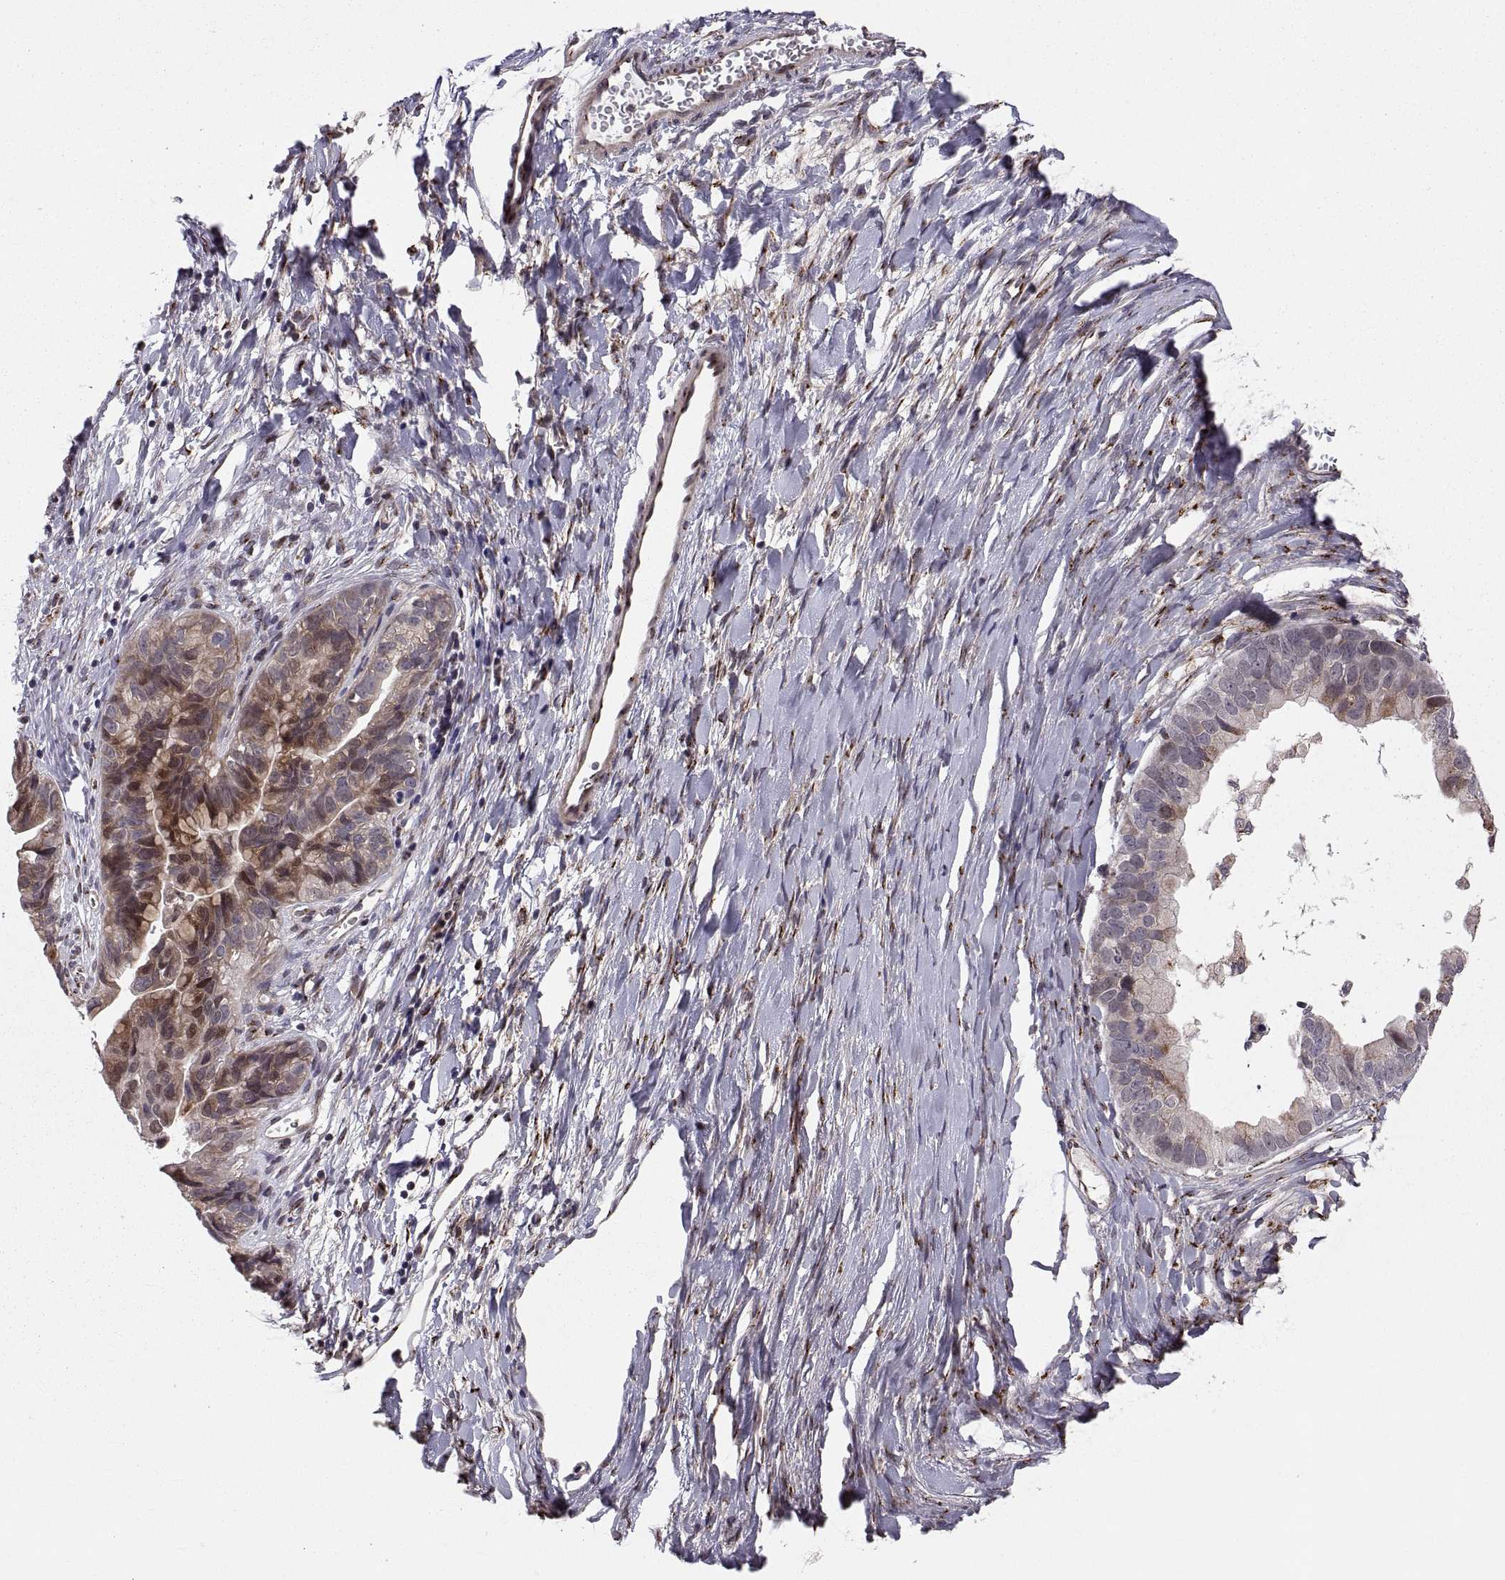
{"staining": {"intensity": "strong", "quantity": "25%-75%", "location": "cytoplasmic/membranous"}, "tissue": "ovarian cancer", "cell_type": "Tumor cells", "image_type": "cancer", "snomed": [{"axis": "morphology", "description": "Cystadenocarcinoma, mucinous, NOS"}, {"axis": "topography", "description": "Ovary"}], "caption": "This histopathology image demonstrates immunohistochemistry staining of human ovarian cancer (mucinous cystadenocarcinoma), with high strong cytoplasmic/membranous expression in approximately 25%-75% of tumor cells.", "gene": "TESC", "patient": {"sex": "female", "age": 76}}